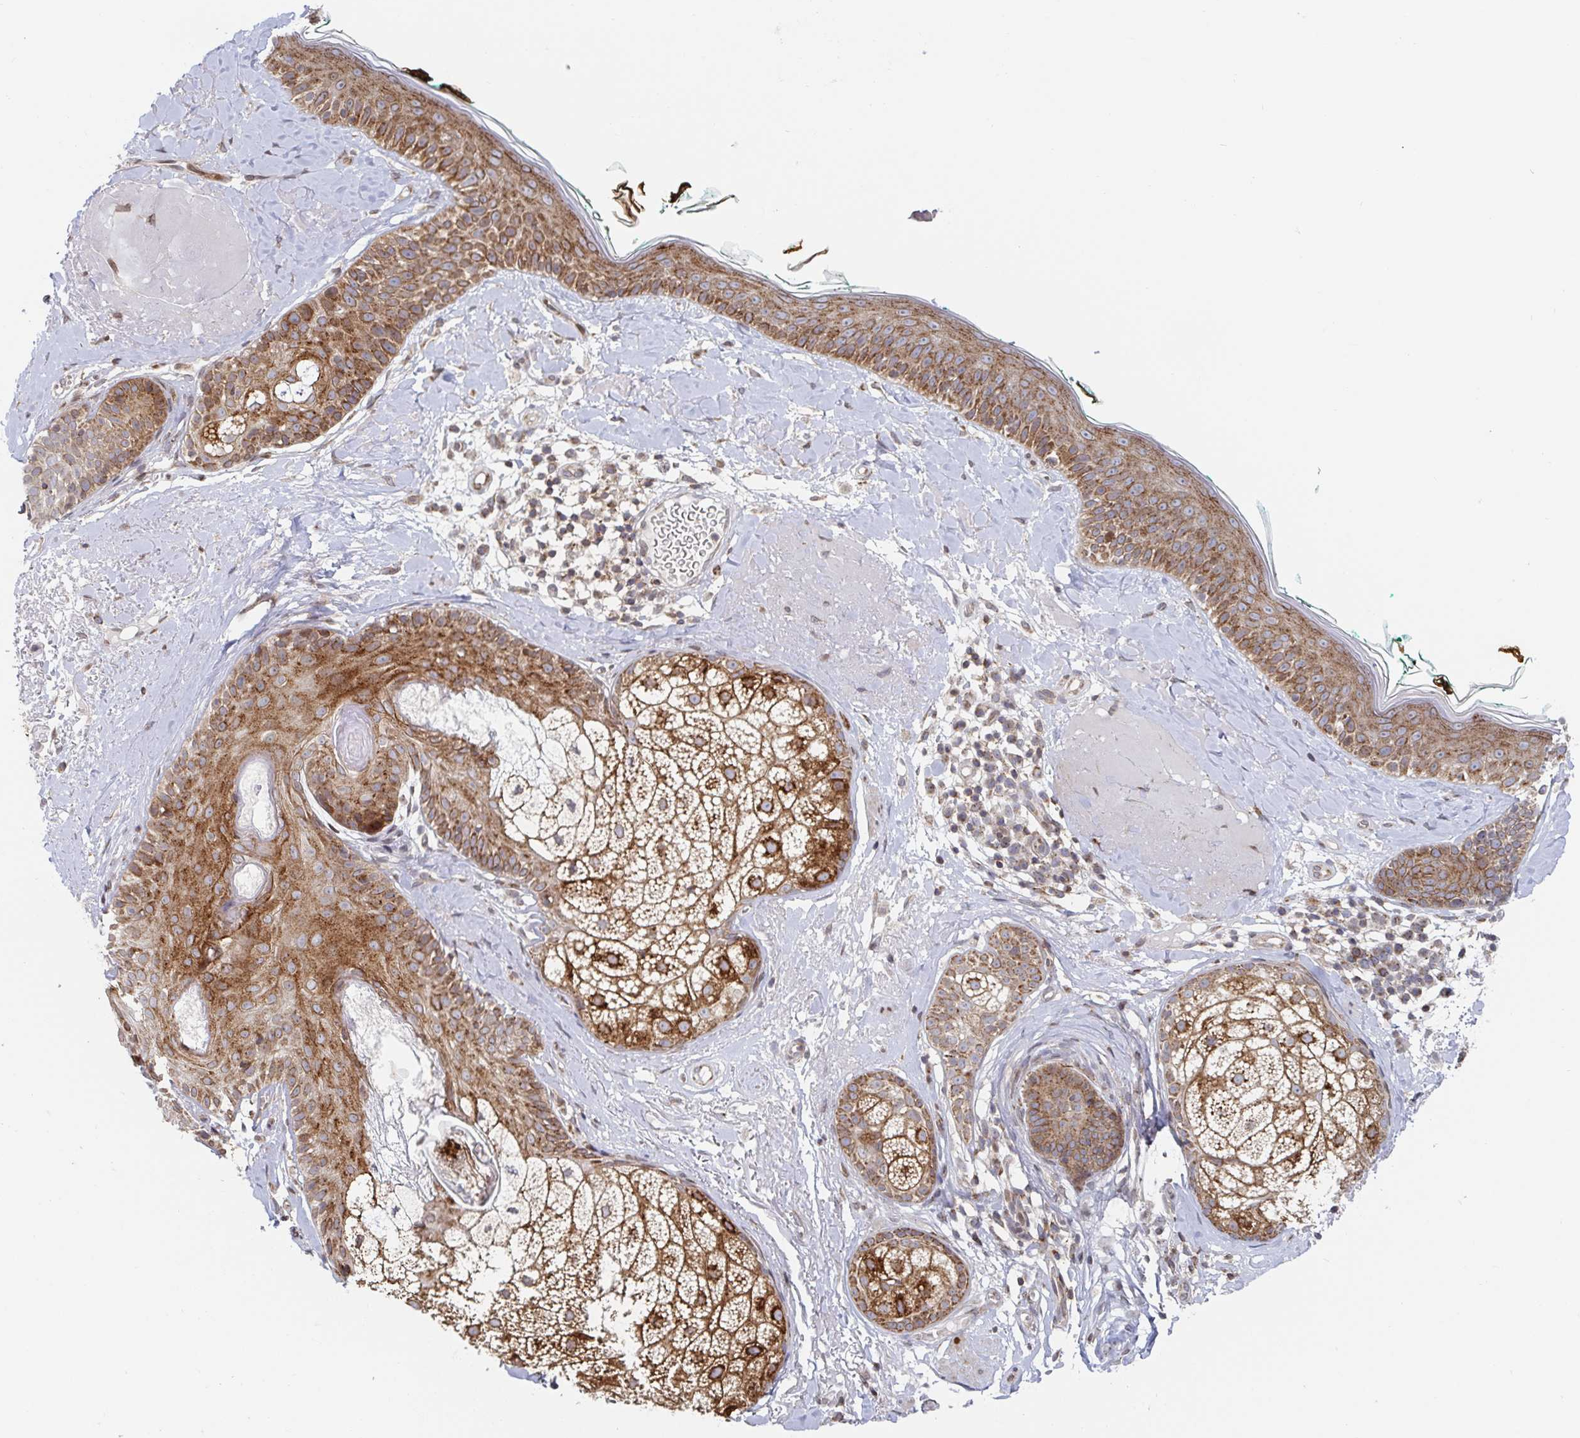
{"staining": {"intensity": "weak", "quantity": ">75%", "location": "cytoplasmic/membranous"}, "tissue": "skin", "cell_type": "Fibroblasts", "image_type": "normal", "snomed": [{"axis": "morphology", "description": "Normal tissue, NOS"}, {"axis": "topography", "description": "Skin"}], "caption": "Skin stained with DAB (3,3'-diaminobenzidine) immunohistochemistry (IHC) reveals low levels of weak cytoplasmic/membranous positivity in approximately >75% of fibroblasts.", "gene": "STARD8", "patient": {"sex": "male", "age": 73}}